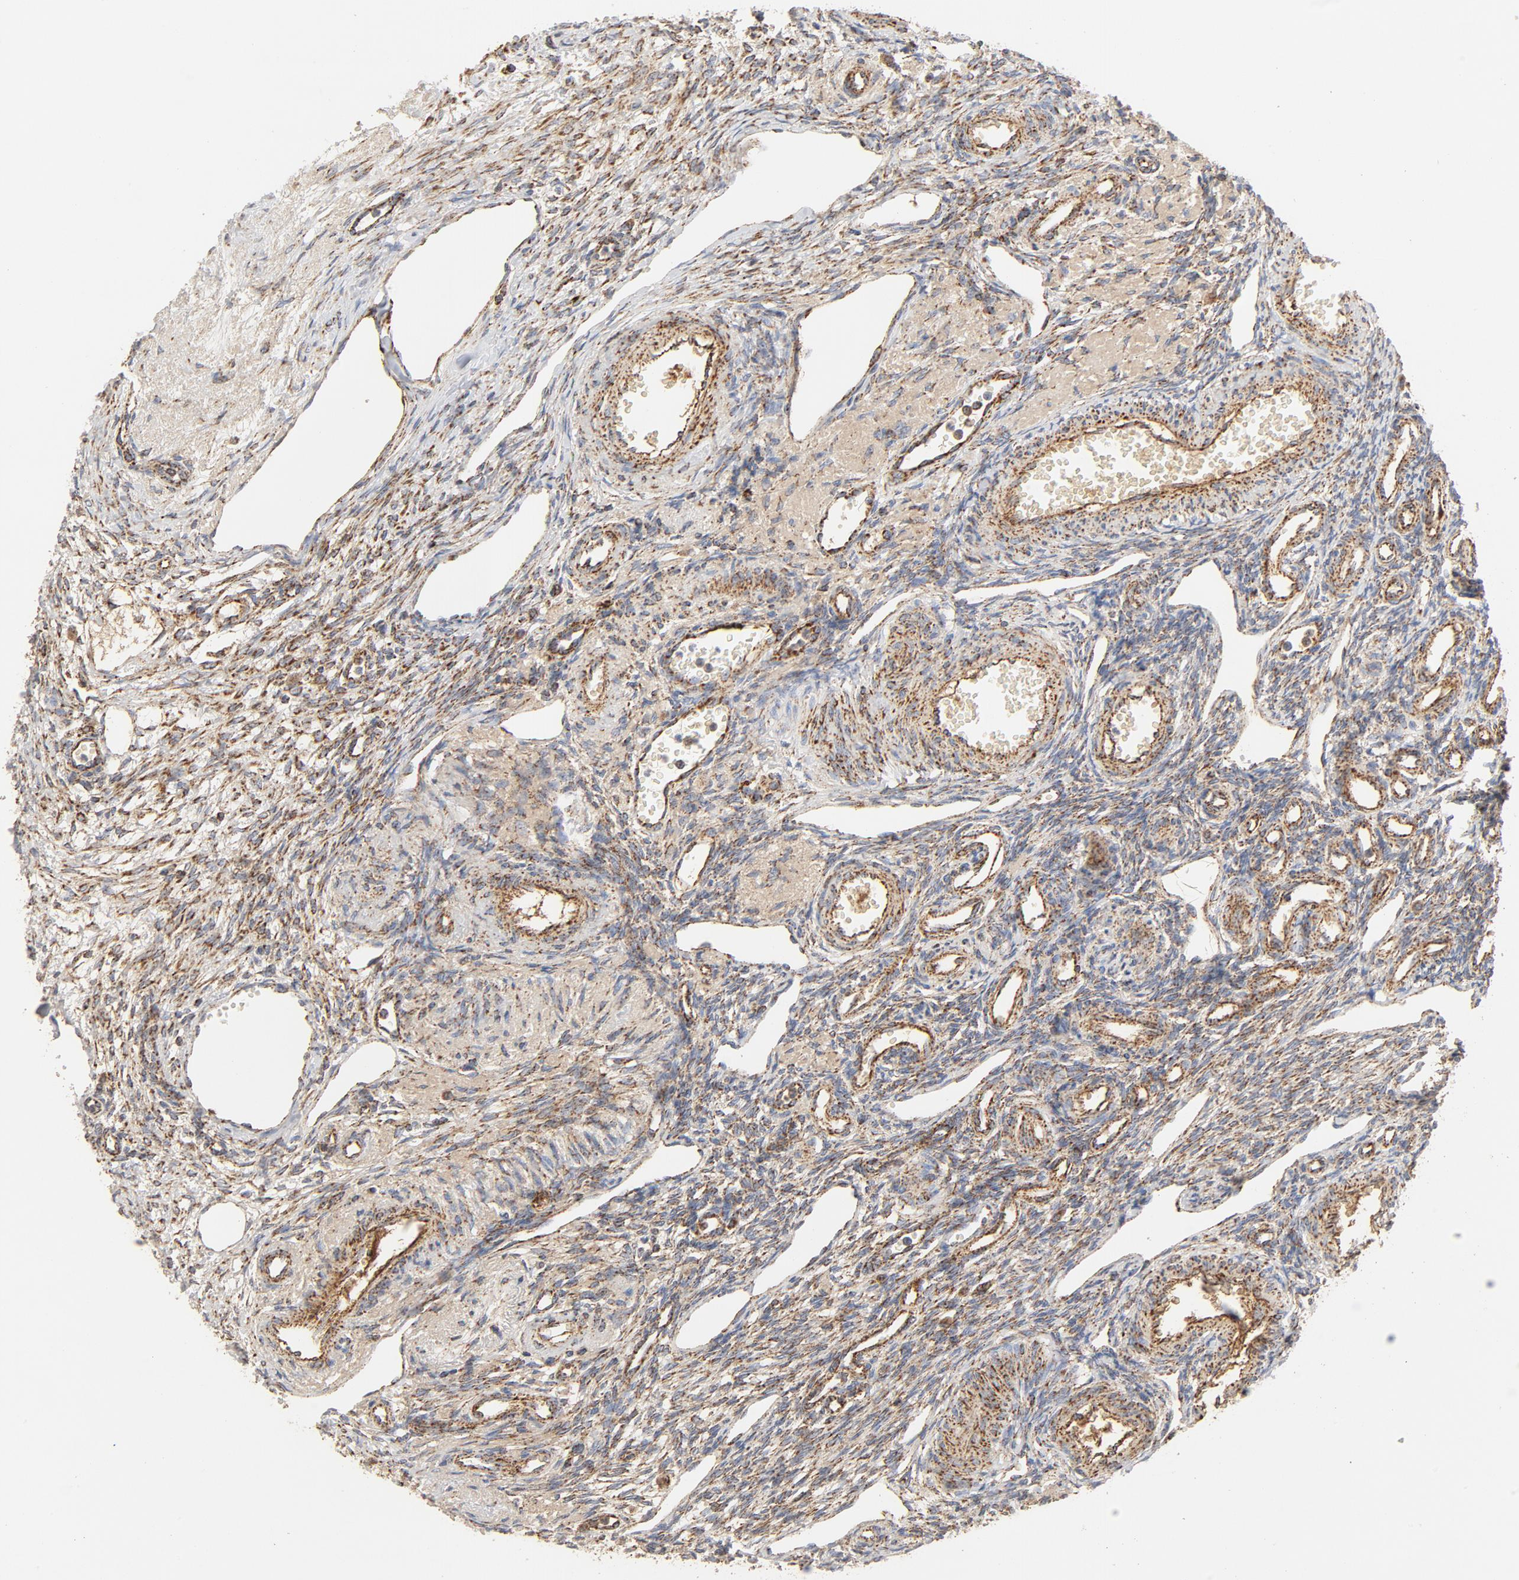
{"staining": {"intensity": "moderate", "quantity": ">75%", "location": "cytoplasmic/membranous"}, "tissue": "ovary", "cell_type": "Follicle cells", "image_type": "normal", "snomed": [{"axis": "morphology", "description": "Normal tissue, NOS"}, {"axis": "topography", "description": "Ovary"}], "caption": "Ovary stained with immunohistochemistry (IHC) reveals moderate cytoplasmic/membranous staining in approximately >75% of follicle cells. (DAB (3,3'-diaminobenzidine) = brown stain, brightfield microscopy at high magnification).", "gene": "PCNX4", "patient": {"sex": "female", "age": 33}}